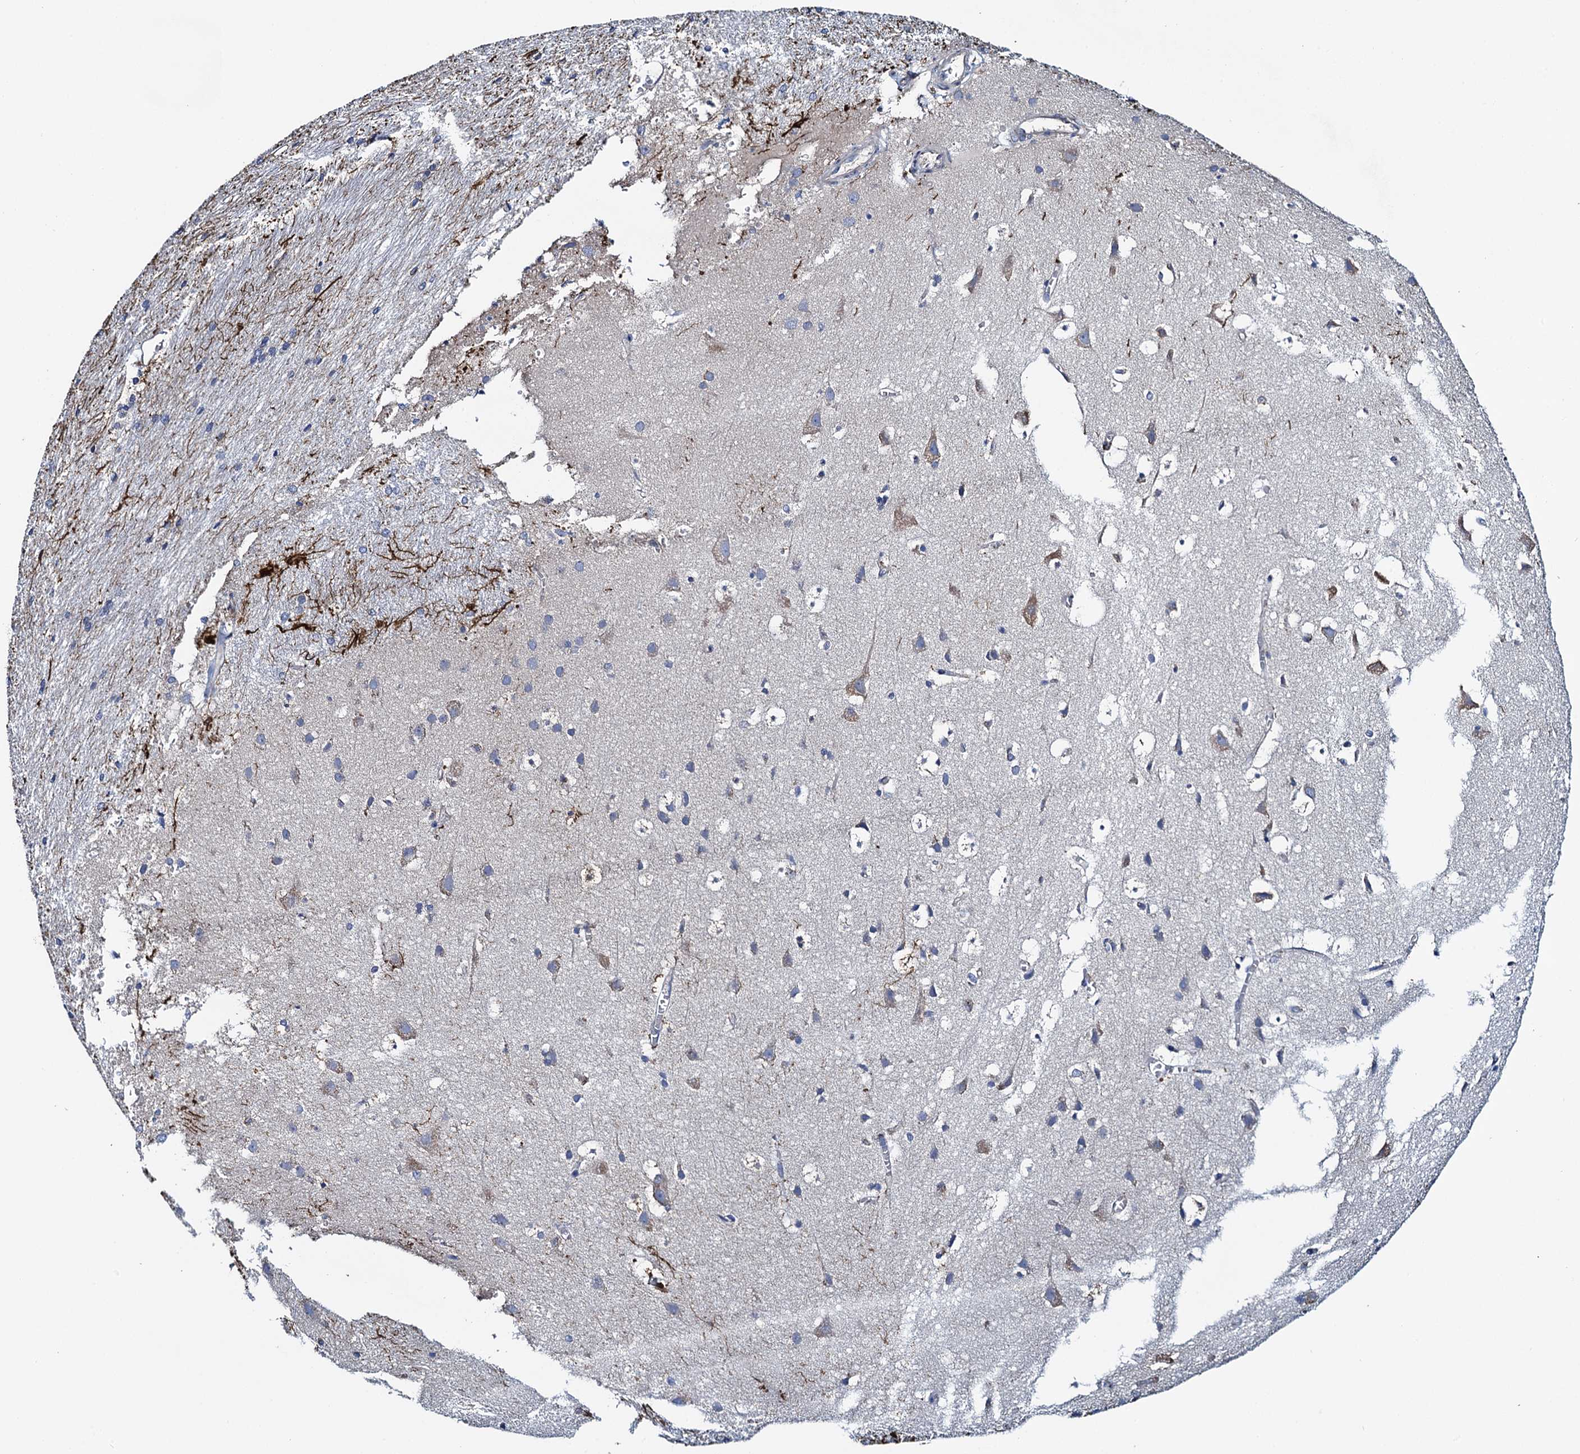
{"staining": {"intensity": "negative", "quantity": "none", "location": "none"}, "tissue": "cerebral cortex", "cell_type": "Endothelial cells", "image_type": "normal", "snomed": [{"axis": "morphology", "description": "Normal tissue, NOS"}, {"axis": "topography", "description": "Cerebral cortex"}], "caption": "DAB immunohistochemical staining of unremarkable cerebral cortex displays no significant expression in endothelial cells.", "gene": "ADCY9", "patient": {"sex": "male", "age": 54}}